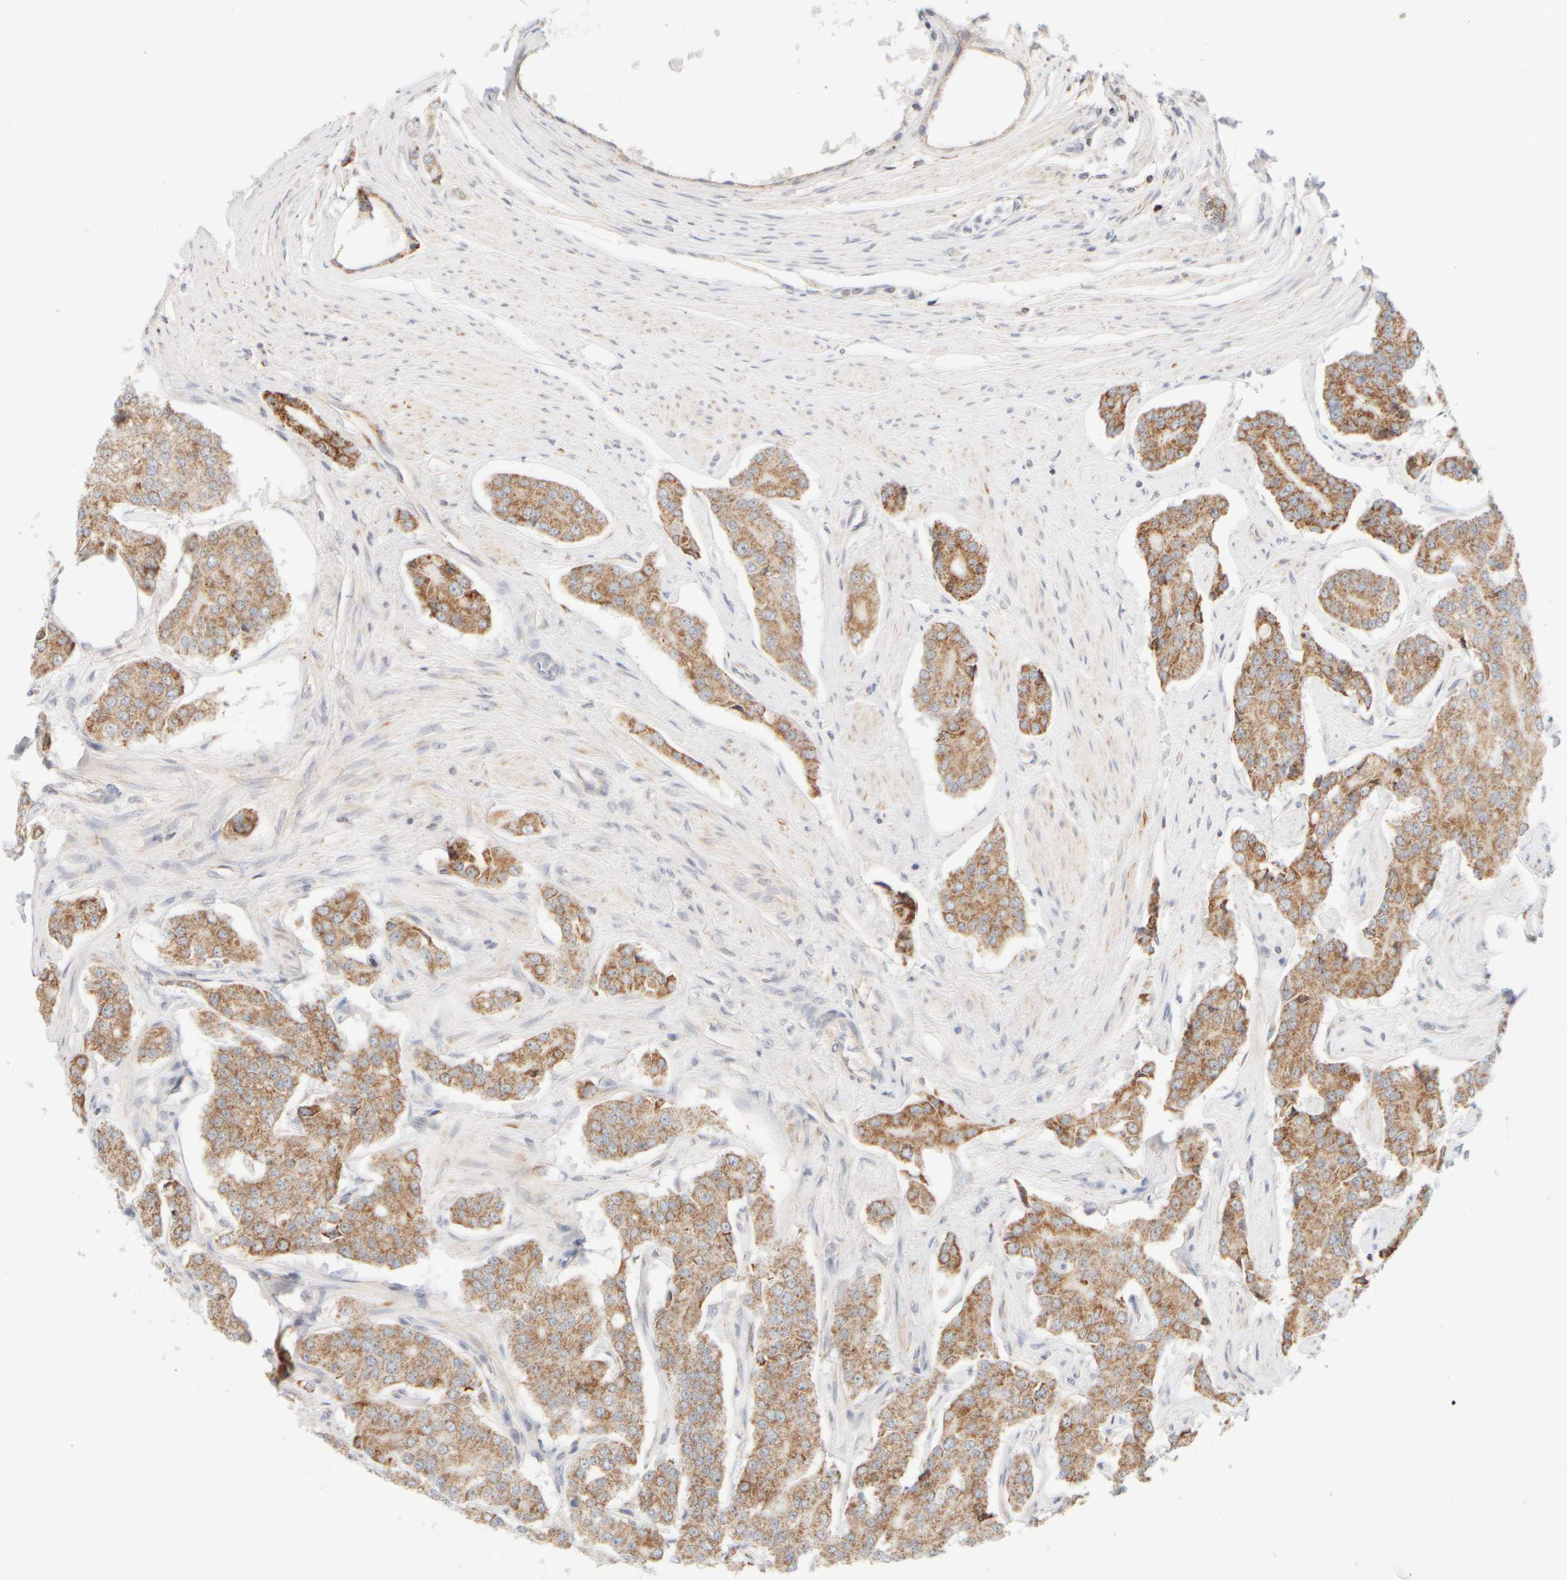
{"staining": {"intensity": "moderate", "quantity": ">75%", "location": "cytoplasmic/membranous"}, "tissue": "prostate cancer", "cell_type": "Tumor cells", "image_type": "cancer", "snomed": [{"axis": "morphology", "description": "Adenocarcinoma, High grade"}, {"axis": "topography", "description": "Prostate"}], "caption": "This is a photomicrograph of IHC staining of prostate cancer, which shows moderate positivity in the cytoplasmic/membranous of tumor cells.", "gene": "PPM1K", "patient": {"sex": "male", "age": 71}}